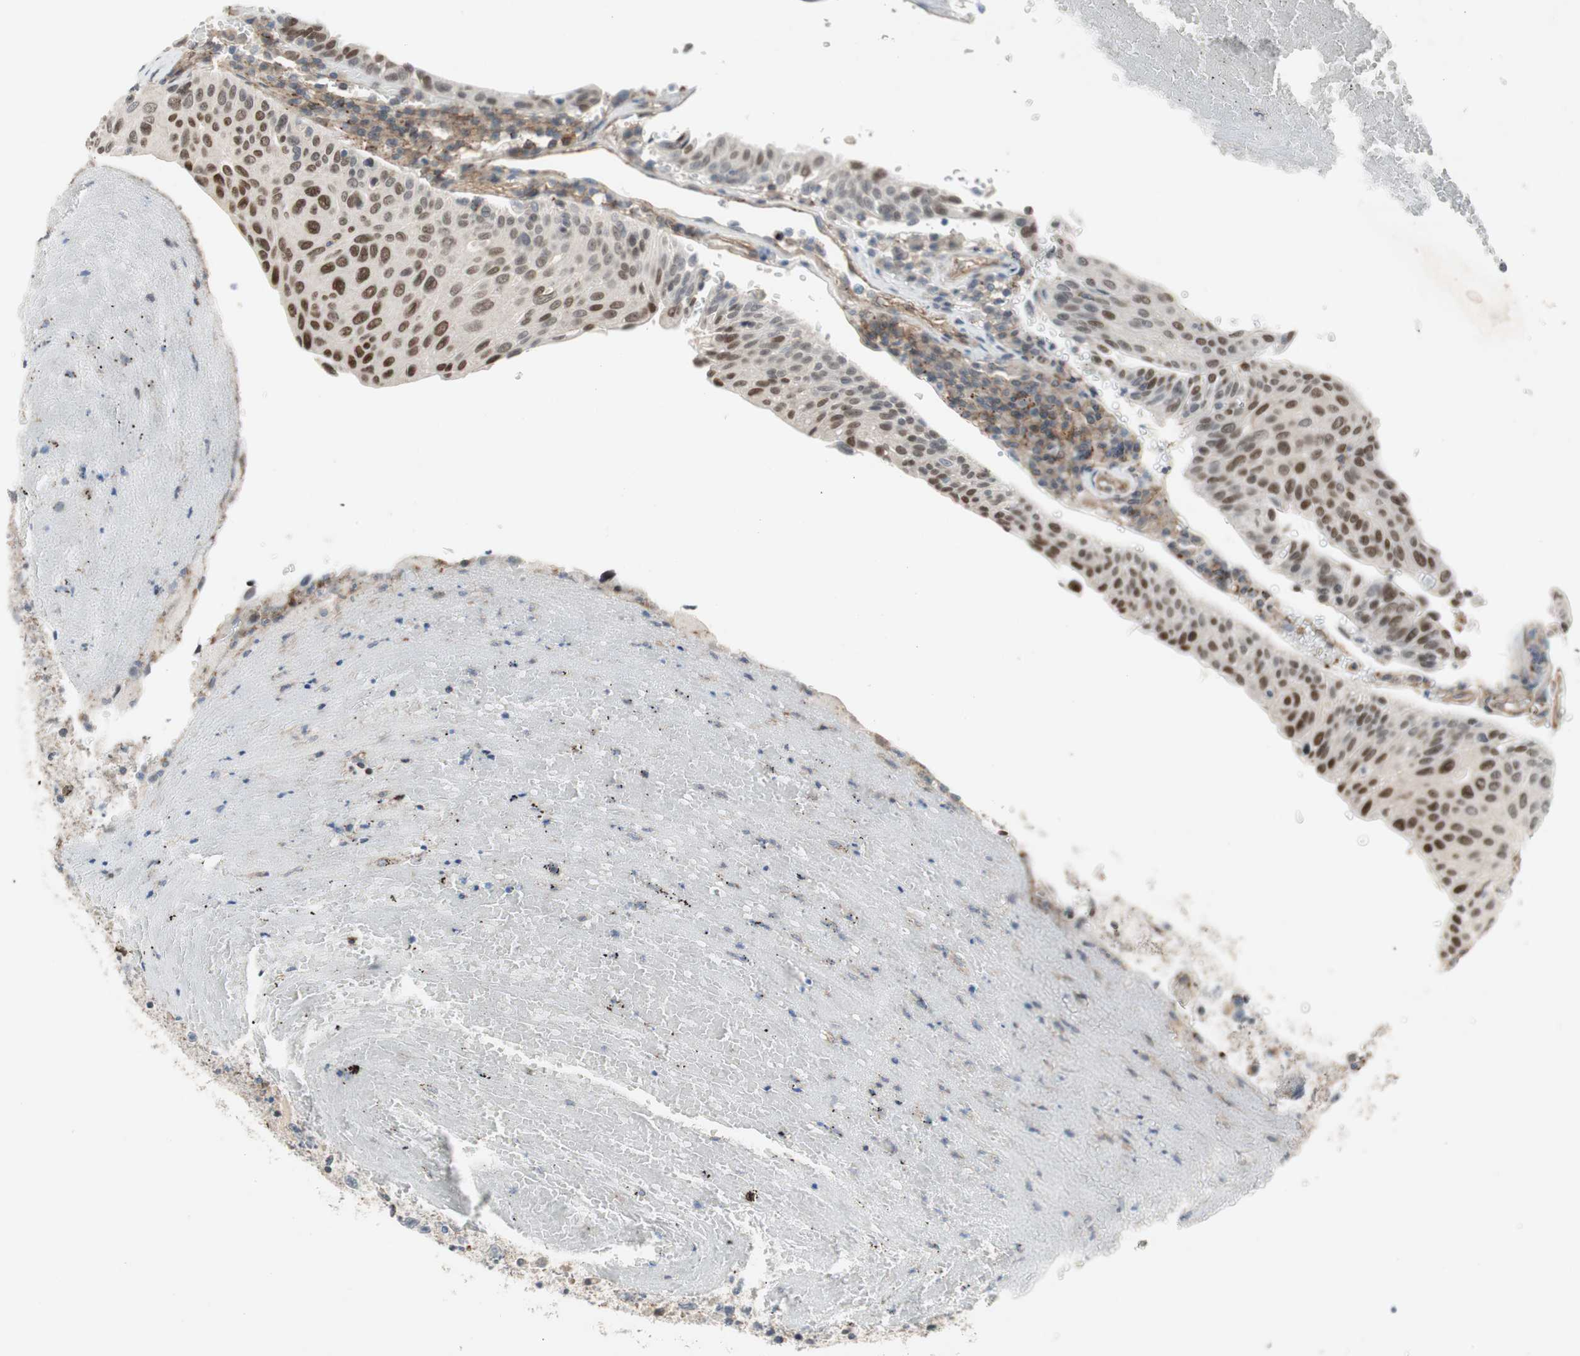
{"staining": {"intensity": "strong", "quantity": ">75%", "location": "nuclear"}, "tissue": "urothelial cancer", "cell_type": "Tumor cells", "image_type": "cancer", "snomed": [{"axis": "morphology", "description": "Urothelial carcinoma, High grade"}, {"axis": "topography", "description": "Urinary bladder"}], "caption": "An image of human urothelial cancer stained for a protein demonstrates strong nuclear brown staining in tumor cells. (DAB (3,3'-diaminobenzidine) IHC with brightfield microscopy, high magnification).", "gene": "GRHL1", "patient": {"sex": "male", "age": 66}}